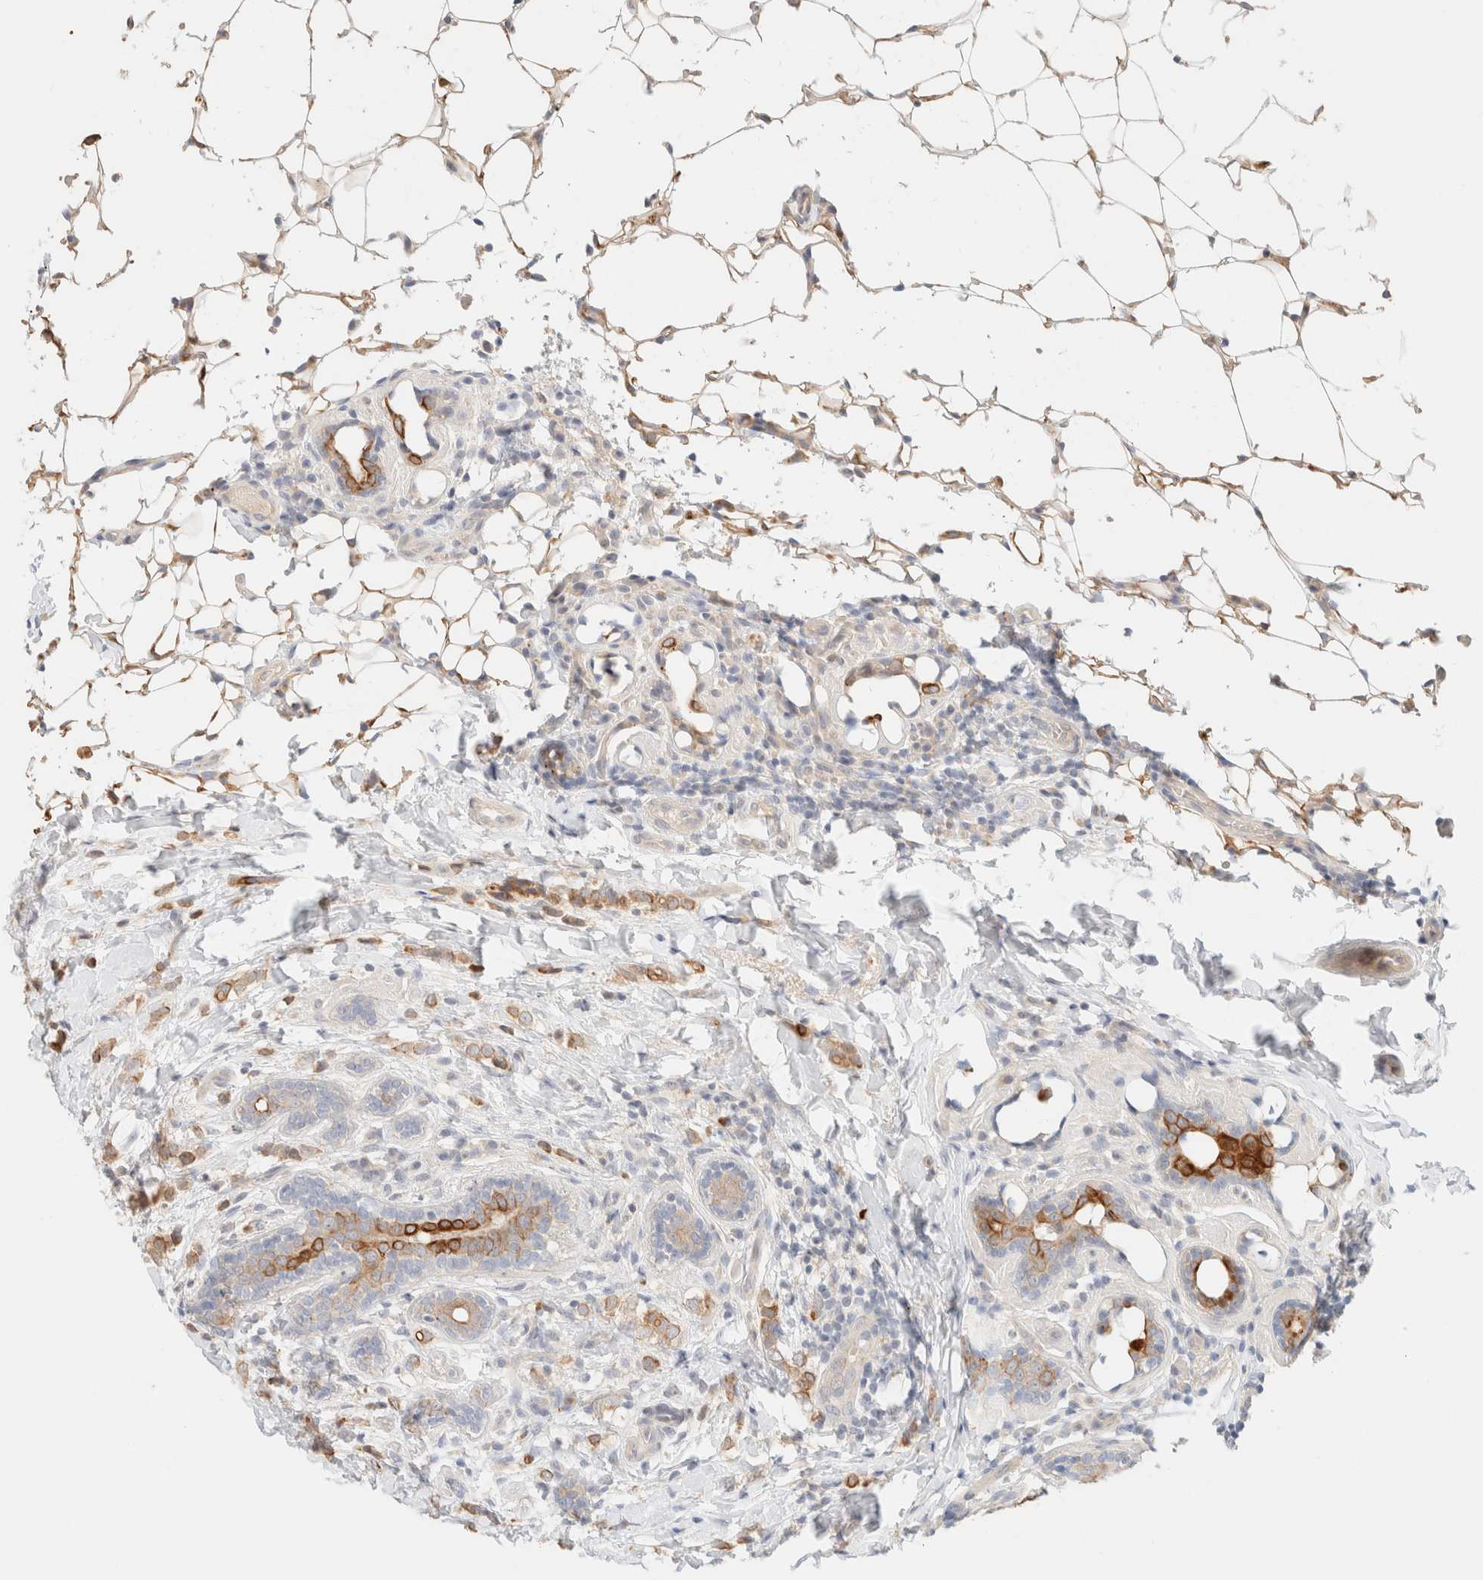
{"staining": {"intensity": "moderate", "quantity": ">75%", "location": "cytoplasmic/membranous"}, "tissue": "breast cancer", "cell_type": "Tumor cells", "image_type": "cancer", "snomed": [{"axis": "morphology", "description": "Normal tissue, NOS"}, {"axis": "morphology", "description": "Lobular carcinoma"}, {"axis": "topography", "description": "Breast"}], "caption": "Immunohistochemistry (IHC) staining of breast cancer, which exhibits medium levels of moderate cytoplasmic/membranous staining in approximately >75% of tumor cells indicating moderate cytoplasmic/membranous protein positivity. The staining was performed using DAB (3,3'-diaminobenzidine) (brown) for protein detection and nuclei were counterstained in hematoxylin (blue).", "gene": "SGSM2", "patient": {"sex": "female", "age": 47}}